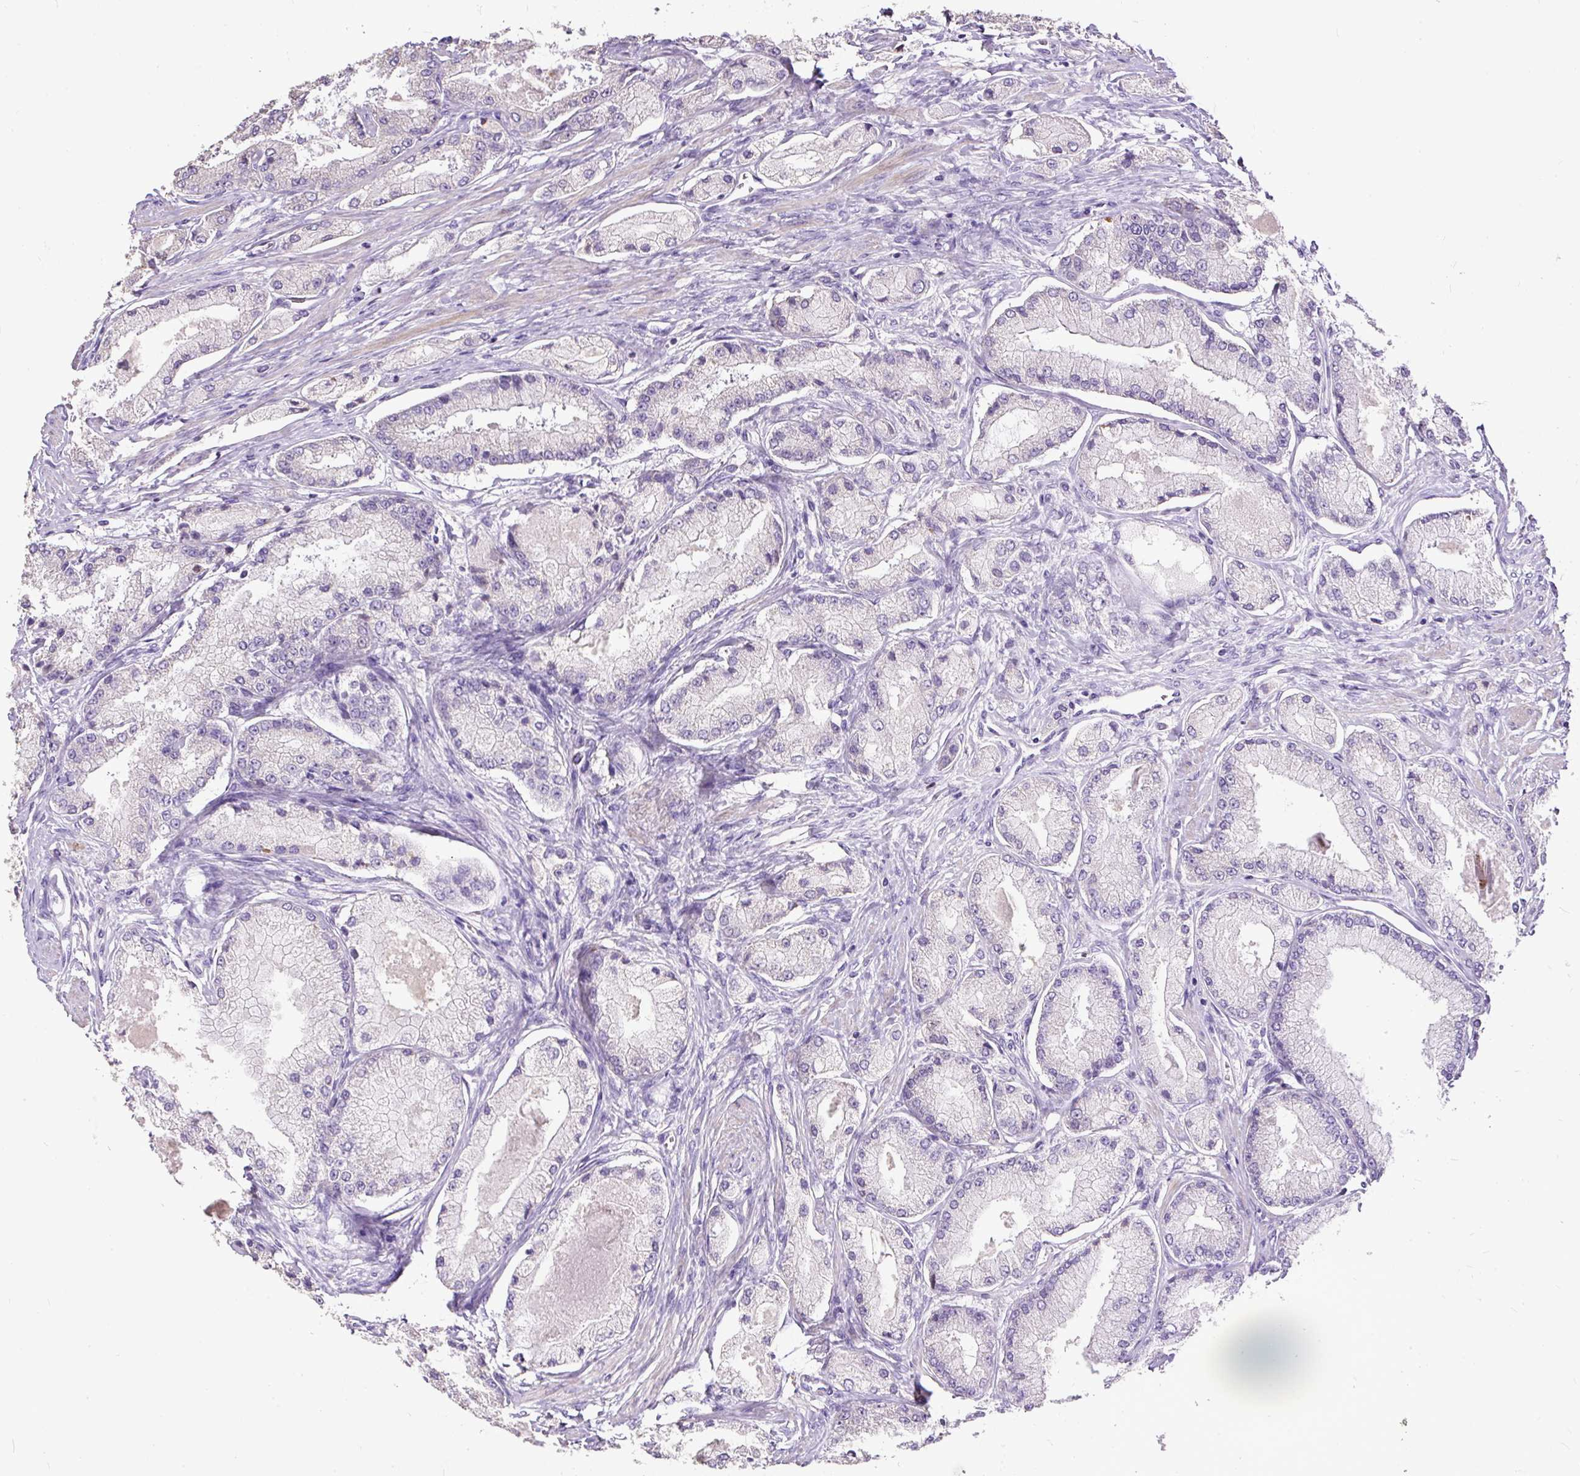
{"staining": {"intensity": "negative", "quantity": "none", "location": "none"}, "tissue": "prostate cancer", "cell_type": "Tumor cells", "image_type": "cancer", "snomed": [{"axis": "morphology", "description": "Adenocarcinoma, Low grade"}, {"axis": "topography", "description": "Prostate"}], "caption": "A high-resolution histopathology image shows IHC staining of prostate cancer, which displays no significant positivity in tumor cells. The staining is performed using DAB (3,3'-diaminobenzidine) brown chromogen with nuclei counter-stained in using hematoxylin.", "gene": "GBX1", "patient": {"sex": "male", "age": 74}}